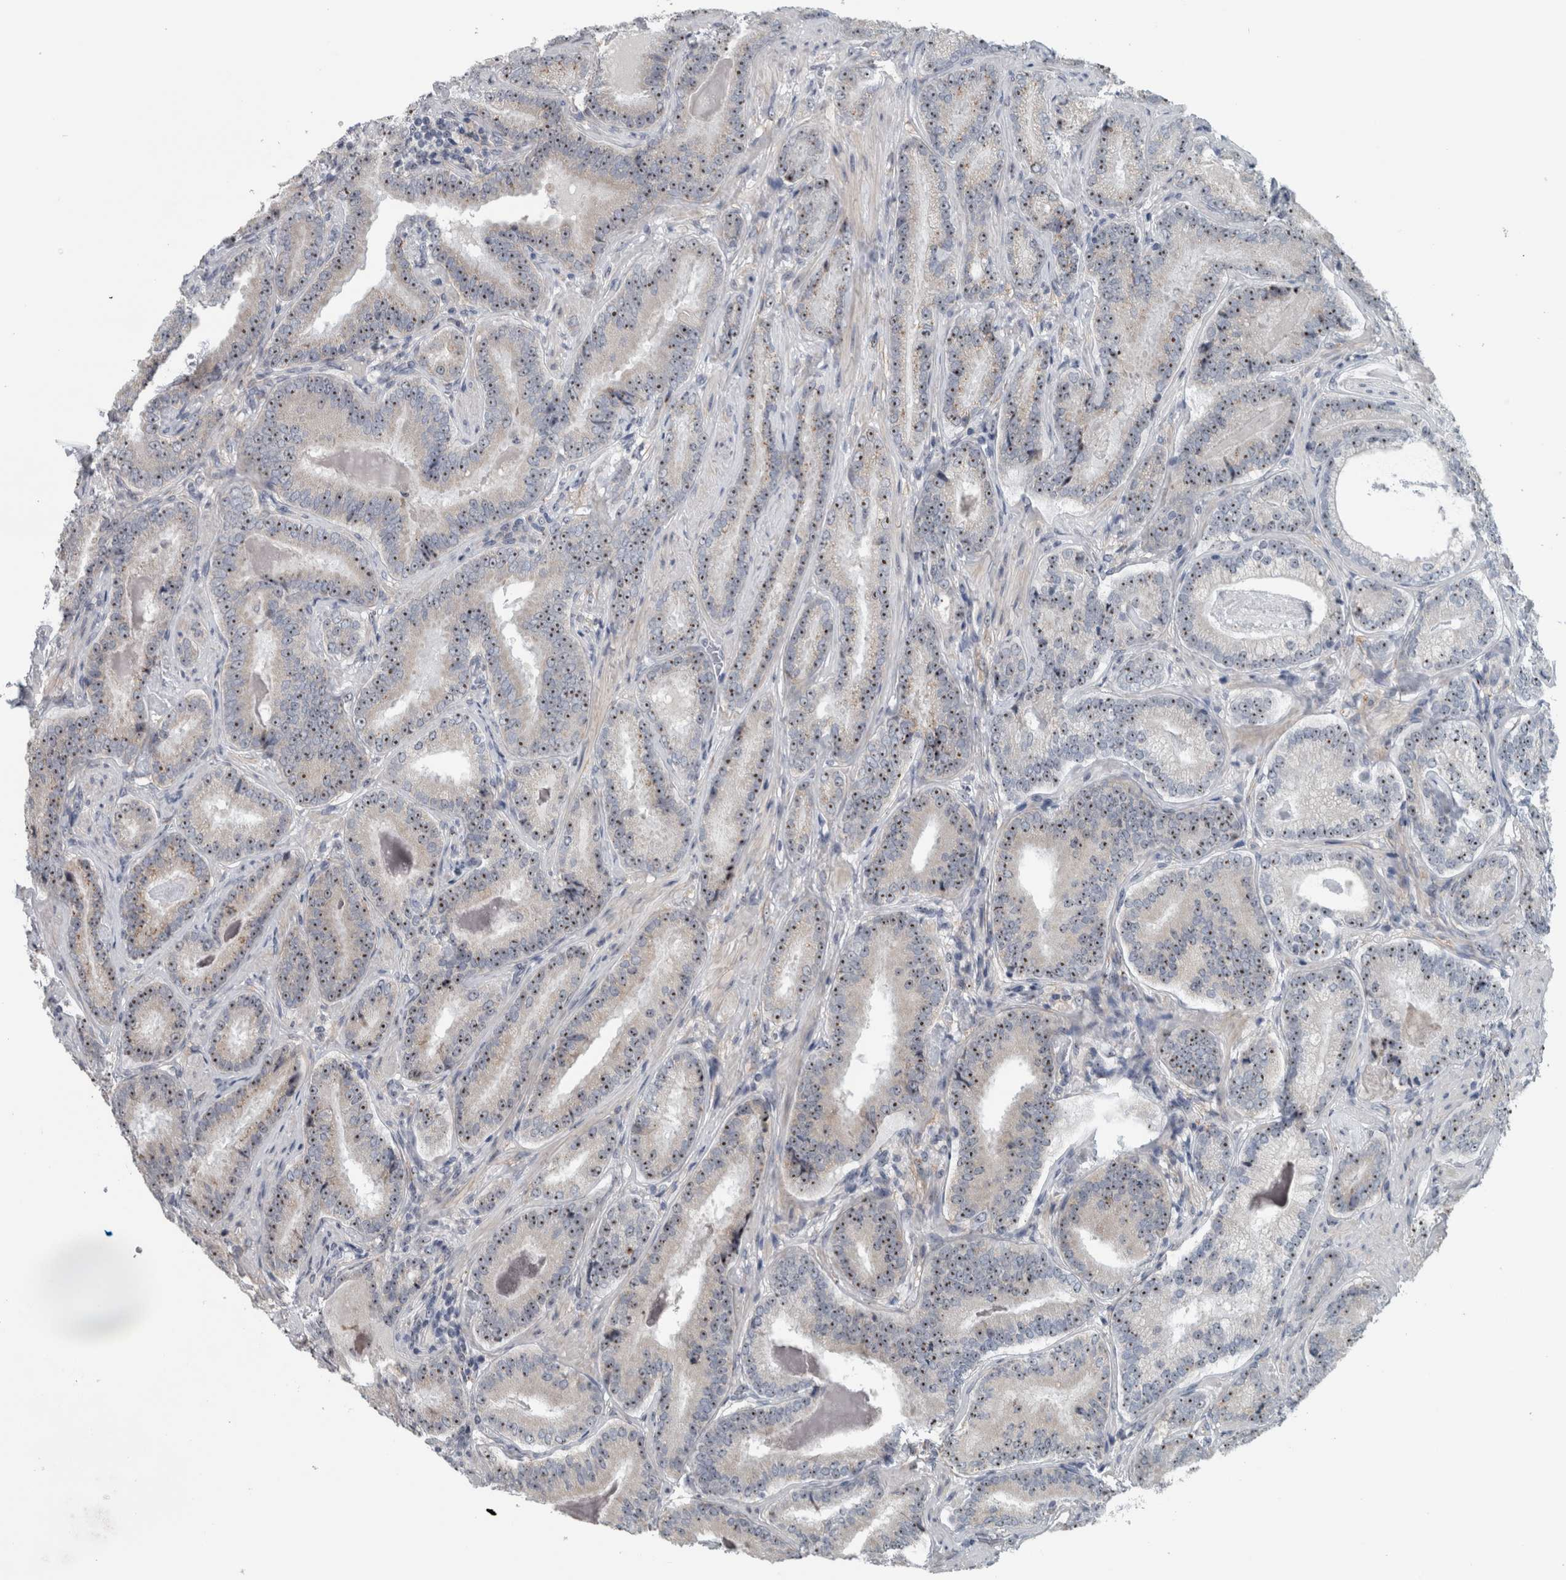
{"staining": {"intensity": "weak", "quantity": ">75%", "location": "nuclear"}, "tissue": "prostate cancer", "cell_type": "Tumor cells", "image_type": "cancer", "snomed": [{"axis": "morphology", "description": "Adenocarcinoma, Low grade"}, {"axis": "topography", "description": "Prostate"}], "caption": "Immunohistochemical staining of human prostate cancer demonstrates weak nuclear protein staining in approximately >75% of tumor cells.", "gene": "UTP6", "patient": {"sex": "male", "age": 51}}